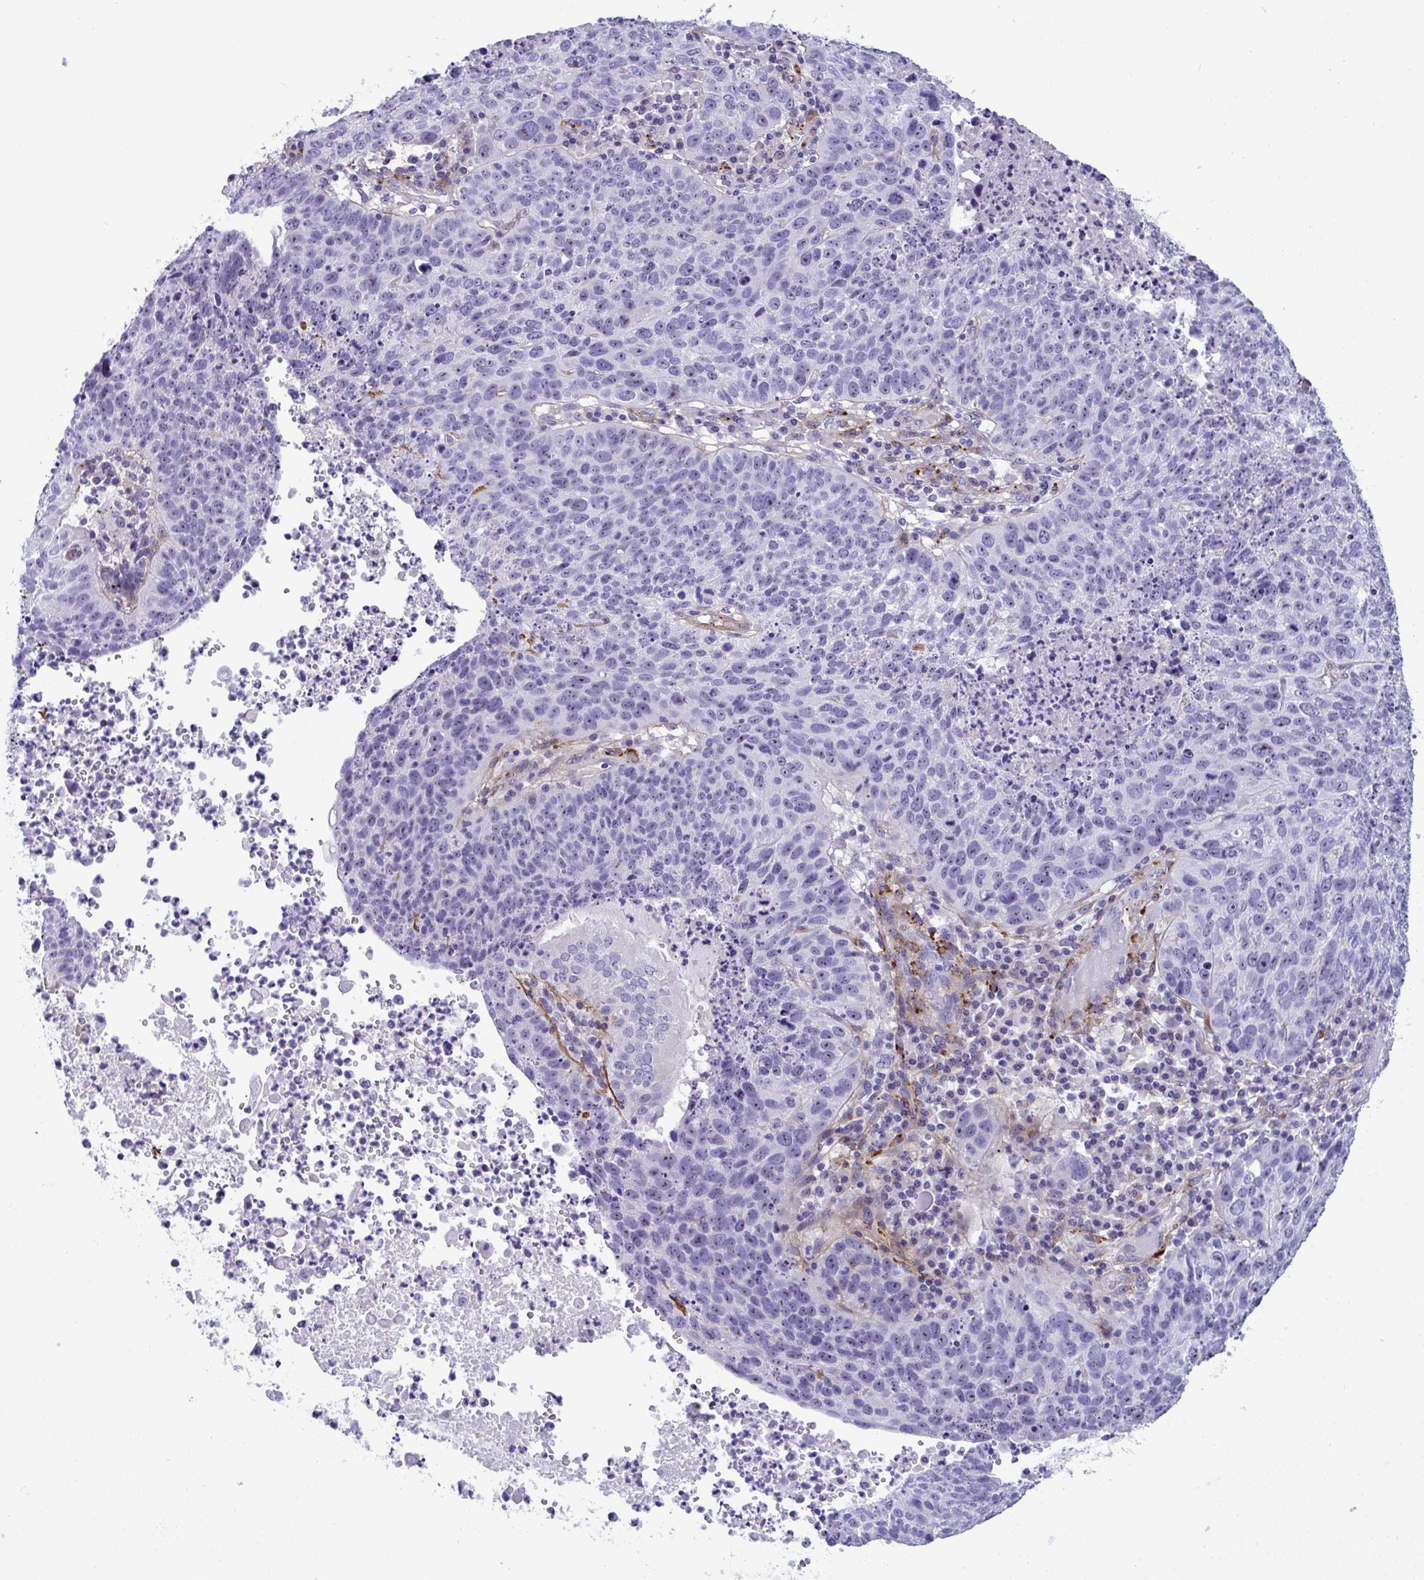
{"staining": {"intensity": "negative", "quantity": "none", "location": "none"}, "tissue": "lung cancer", "cell_type": "Tumor cells", "image_type": "cancer", "snomed": [{"axis": "morphology", "description": "Squamous cell carcinoma, NOS"}, {"axis": "topography", "description": "Lung"}], "caption": "A high-resolution micrograph shows immunohistochemistry (IHC) staining of lung cancer (squamous cell carcinoma), which exhibits no significant expression in tumor cells.", "gene": "LHFPL6", "patient": {"sex": "male", "age": 63}}